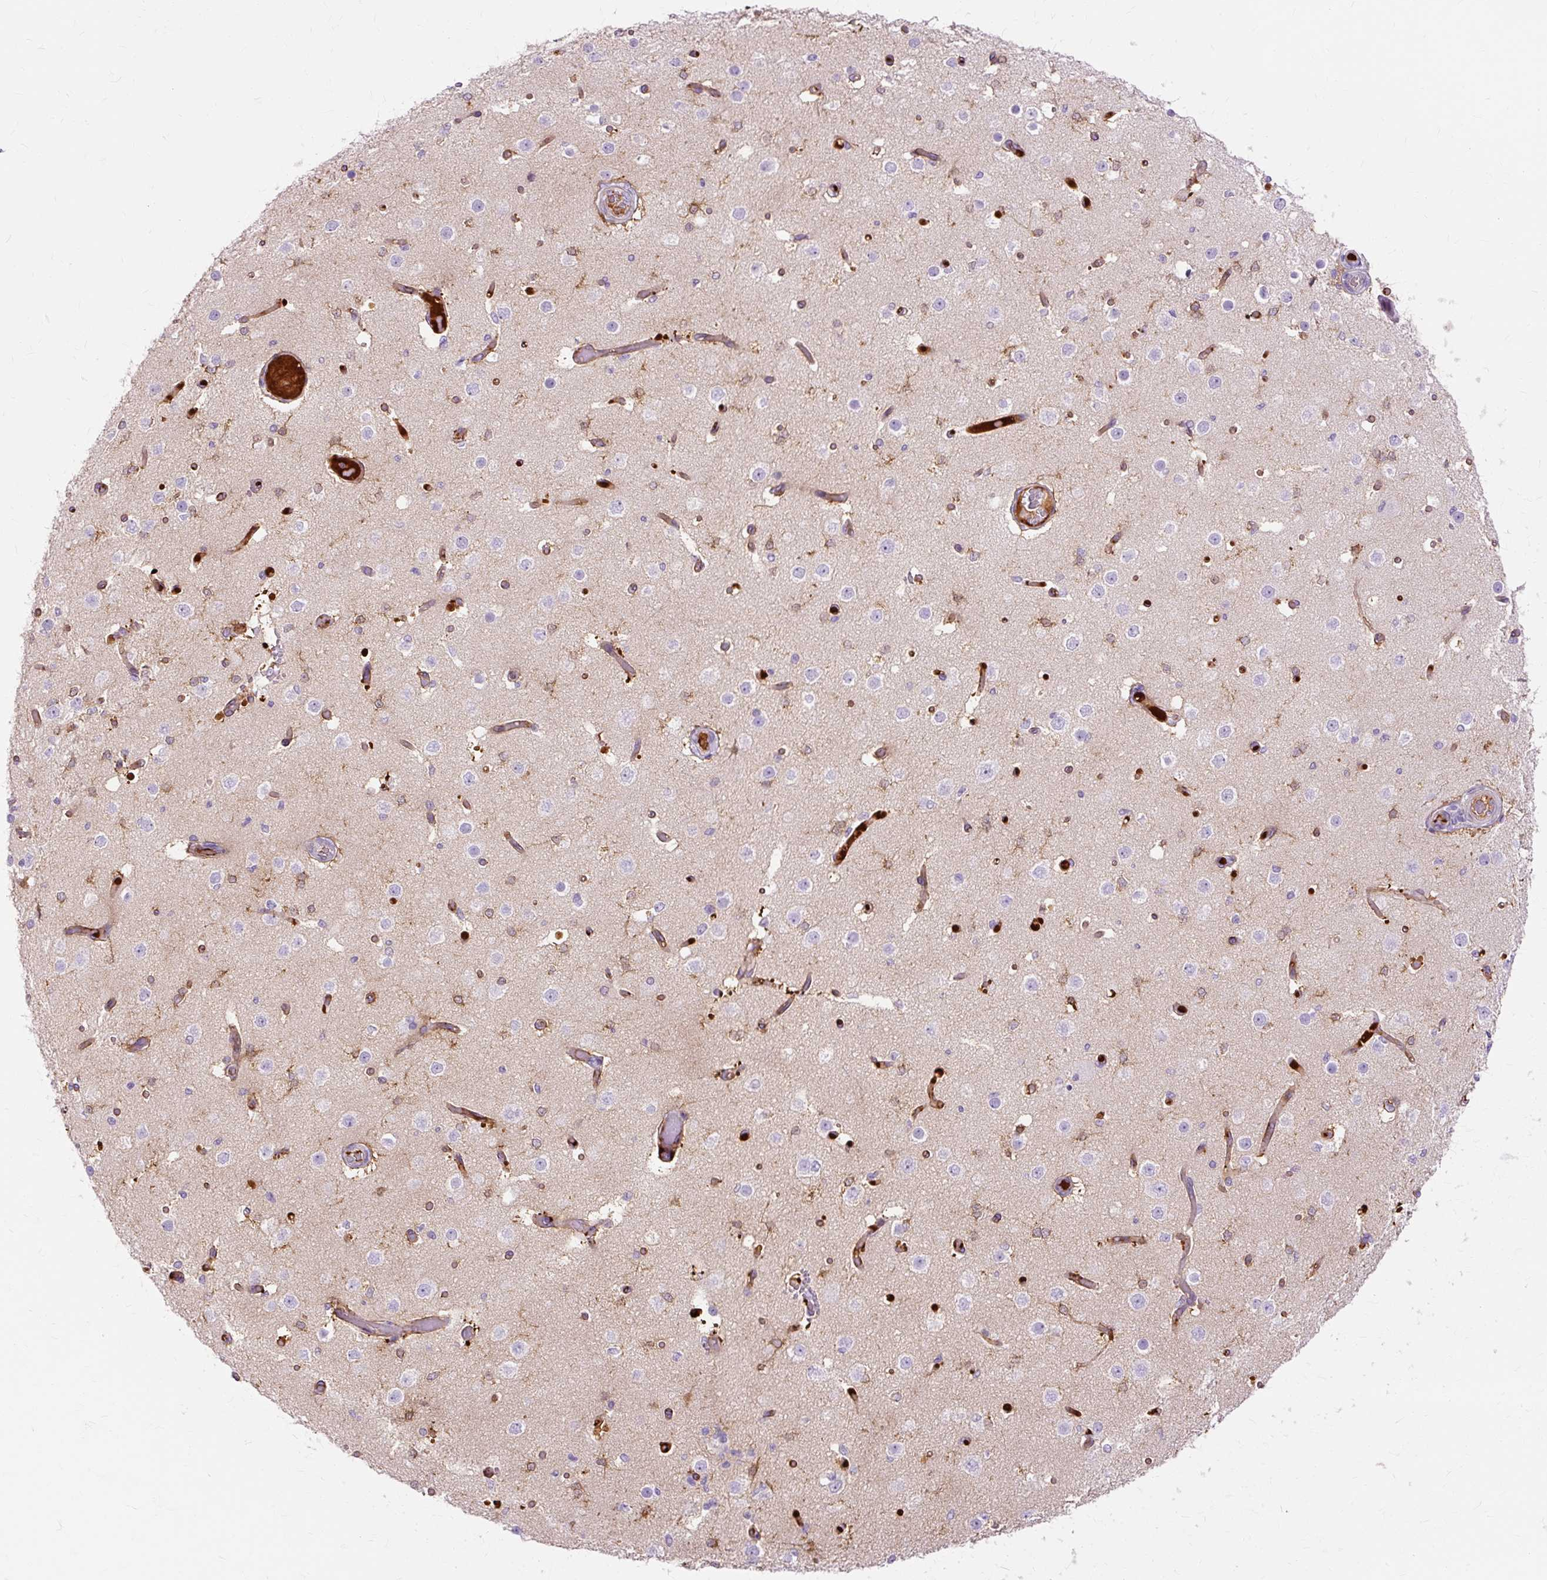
{"staining": {"intensity": "strong", "quantity": ">75%", "location": "cytoplasmic/membranous"}, "tissue": "cerebral cortex", "cell_type": "Endothelial cells", "image_type": "normal", "snomed": [{"axis": "morphology", "description": "Normal tissue, NOS"}, {"axis": "morphology", "description": "Inflammation, NOS"}, {"axis": "topography", "description": "Cerebral cortex"}], "caption": "Benign cerebral cortex demonstrates strong cytoplasmic/membranous positivity in approximately >75% of endothelial cells (DAB (3,3'-diaminobenzidine) IHC, brown staining for protein, blue staining for nuclei)..", "gene": "DCTN4", "patient": {"sex": "male", "age": 6}}